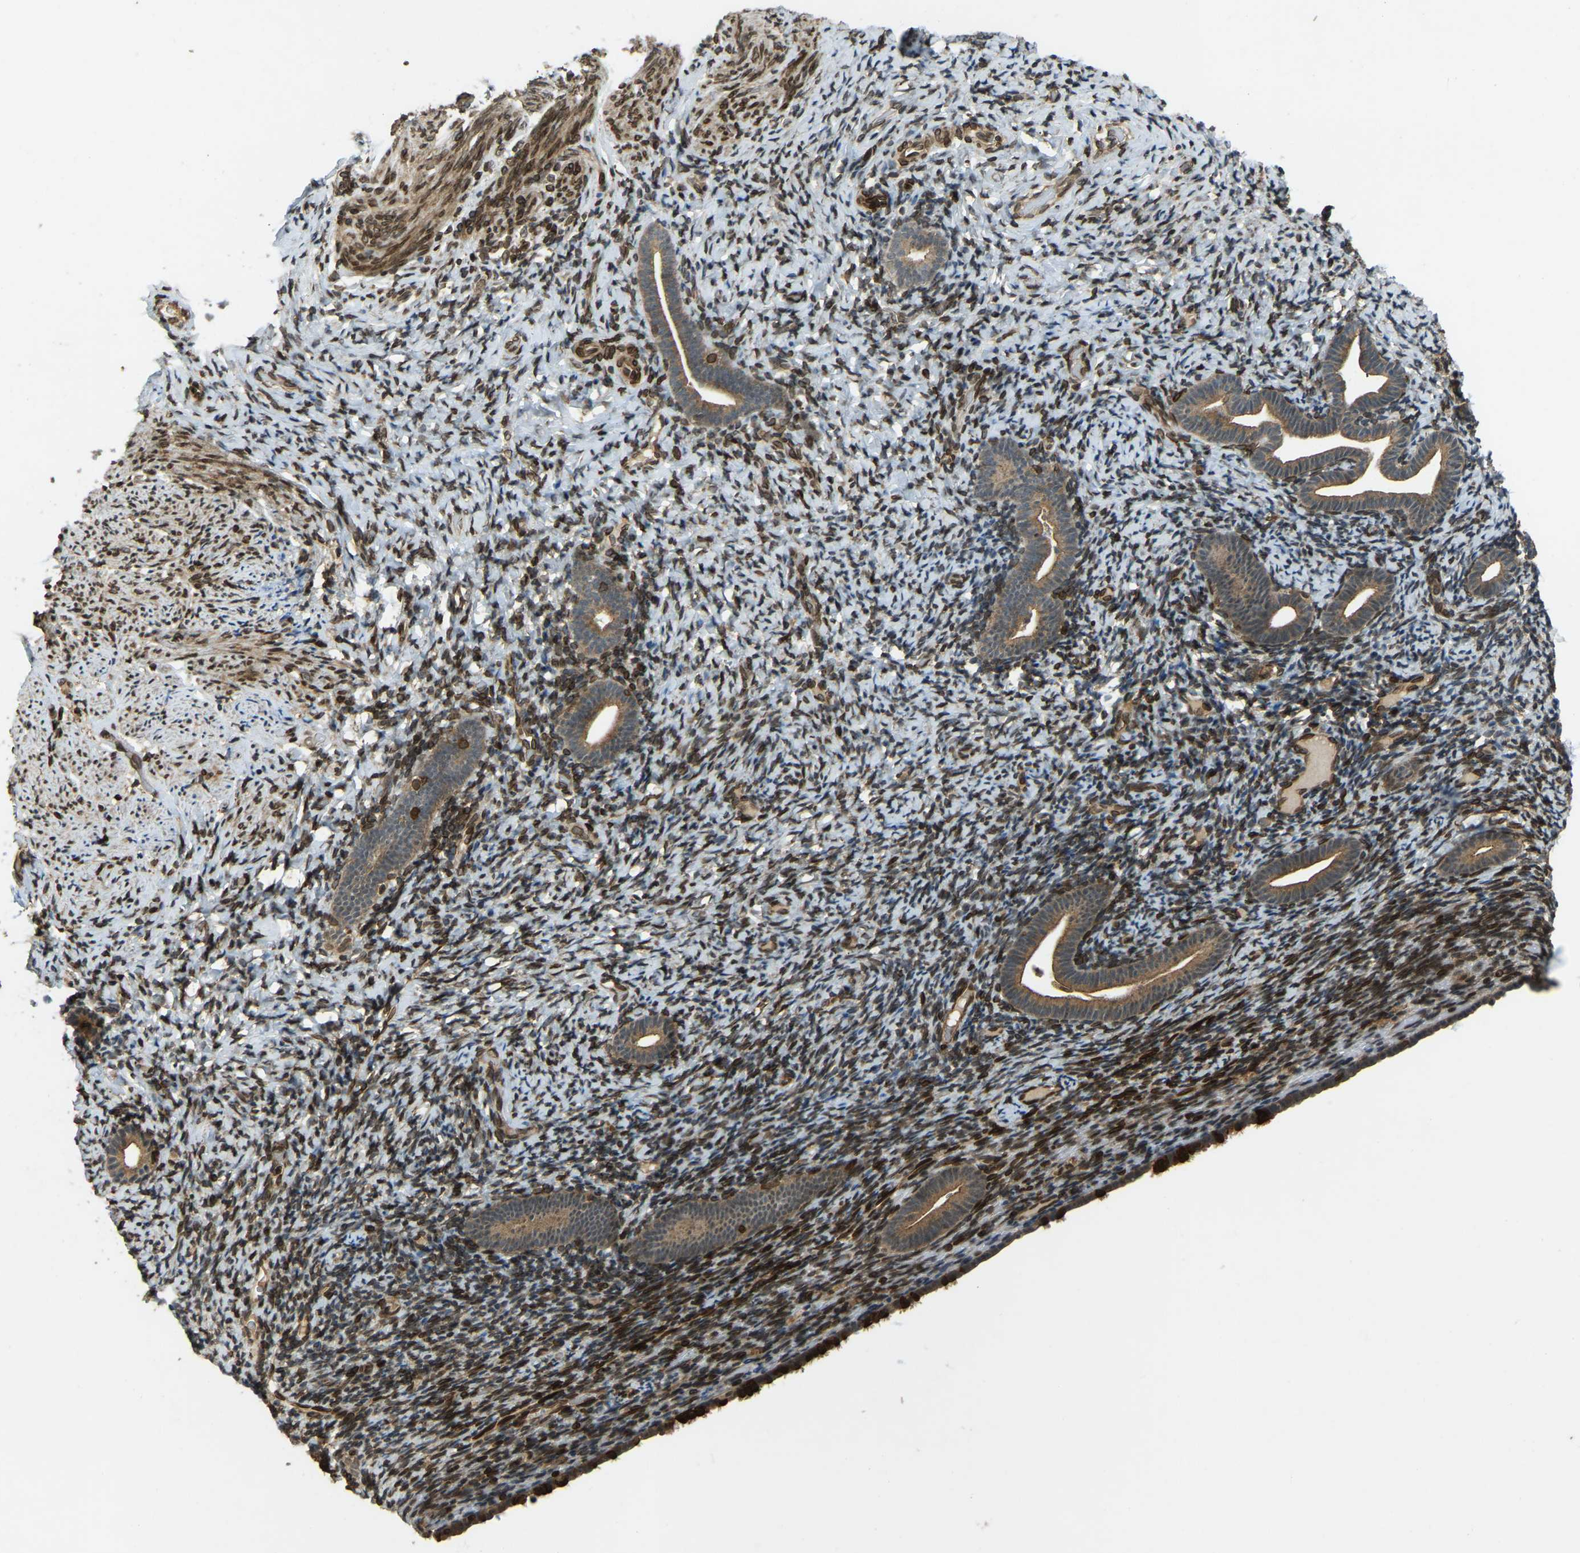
{"staining": {"intensity": "moderate", "quantity": "25%-75%", "location": "cytoplasmic/membranous,nuclear"}, "tissue": "endometrium", "cell_type": "Cells in endometrial stroma", "image_type": "normal", "snomed": [{"axis": "morphology", "description": "Normal tissue, NOS"}, {"axis": "topography", "description": "Endometrium"}], "caption": "There is medium levels of moderate cytoplasmic/membranous,nuclear staining in cells in endometrial stroma of normal endometrium, as demonstrated by immunohistochemical staining (brown color).", "gene": "SYNE1", "patient": {"sex": "female", "age": 51}}